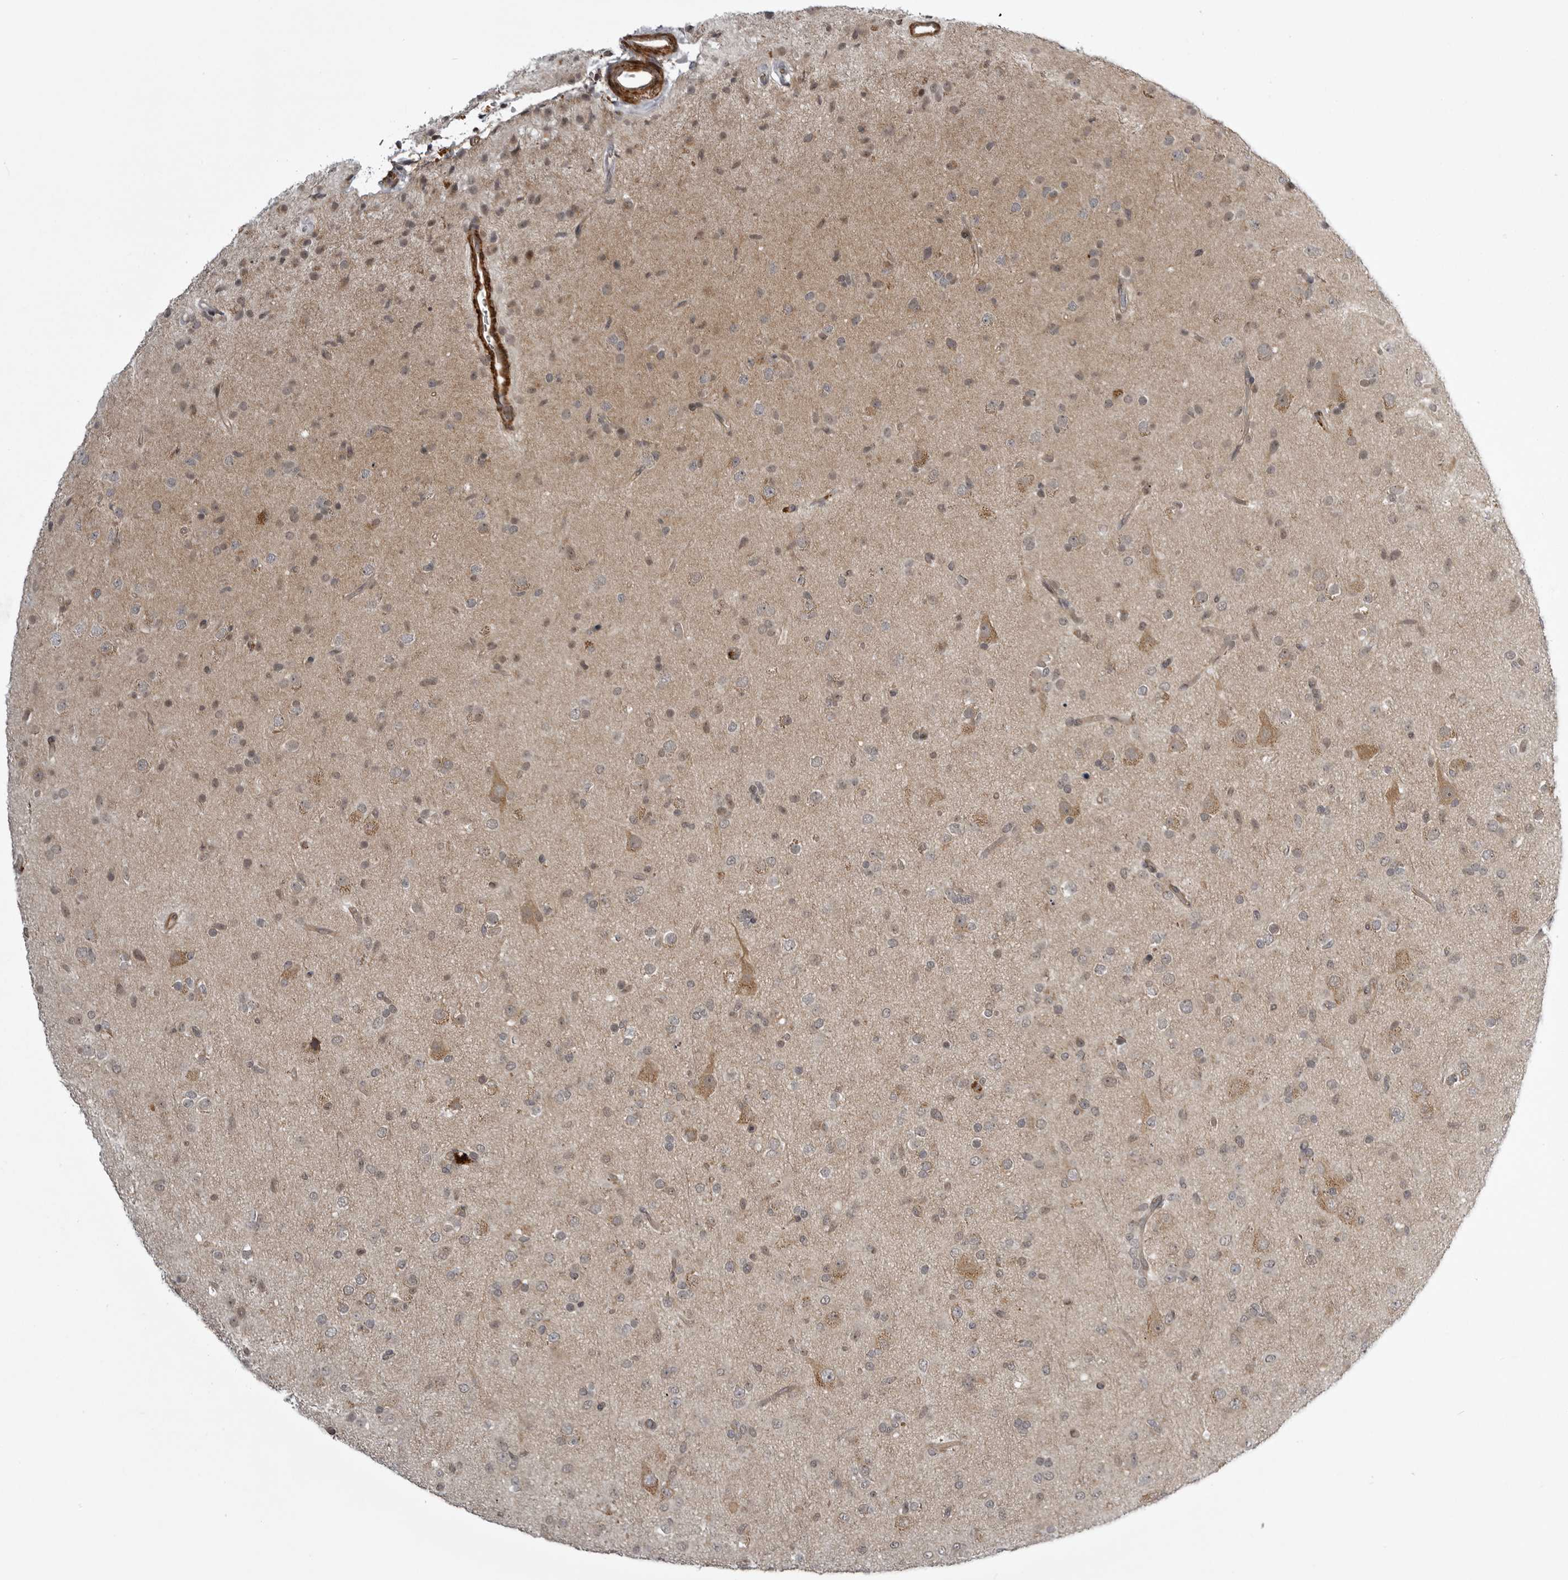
{"staining": {"intensity": "weak", "quantity": "25%-75%", "location": "nuclear"}, "tissue": "glioma", "cell_type": "Tumor cells", "image_type": "cancer", "snomed": [{"axis": "morphology", "description": "Glioma, malignant, Low grade"}, {"axis": "topography", "description": "Brain"}], "caption": "Immunohistochemical staining of glioma reveals low levels of weak nuclear expression in about 25%-75% of tumor cells.", "gene": "SNX16", "patient": {"sex": "male", "age": 65}}